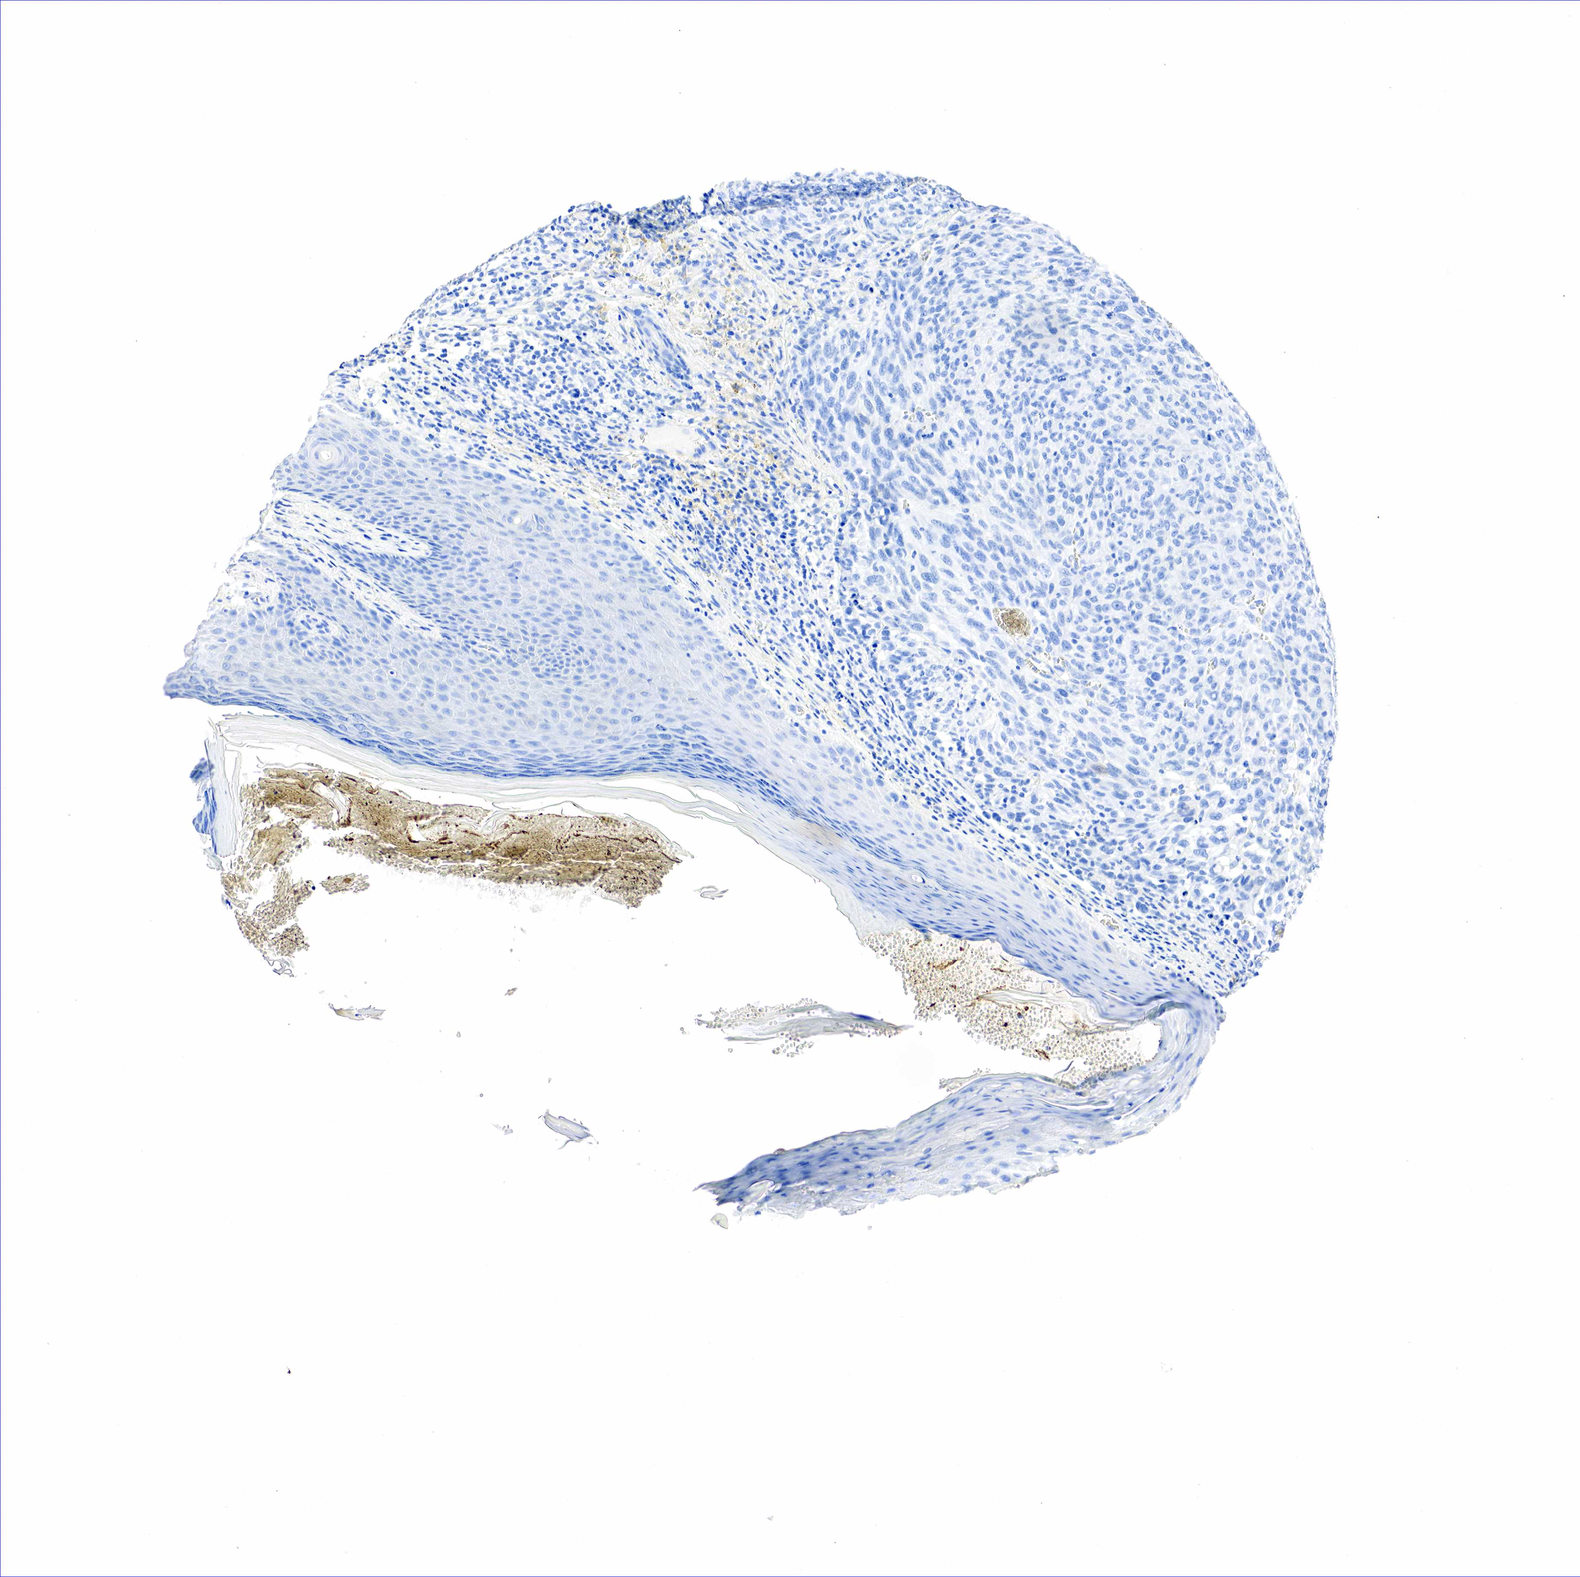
{"staining": {"intensity": "negative", "quantity": "none", "location": "none"}, "tissue": "melanoma", "cell_type": "Tumor cells", "image_type": "cancer", "snomed": [{"axis": "morphology", "description": "Malignant melanoma, NOS"}, {"axis": "topography", "description": "Skin"}], "caption": "Immunohistochemistry image of neoplastic tissue: human melanoma stained with DAB (3,3'-diaminobenzidine) reveals no significant protein staining in tumor cells.", "gene": "NKX2-1", "patient": {"sex": "male", "age": 76}}